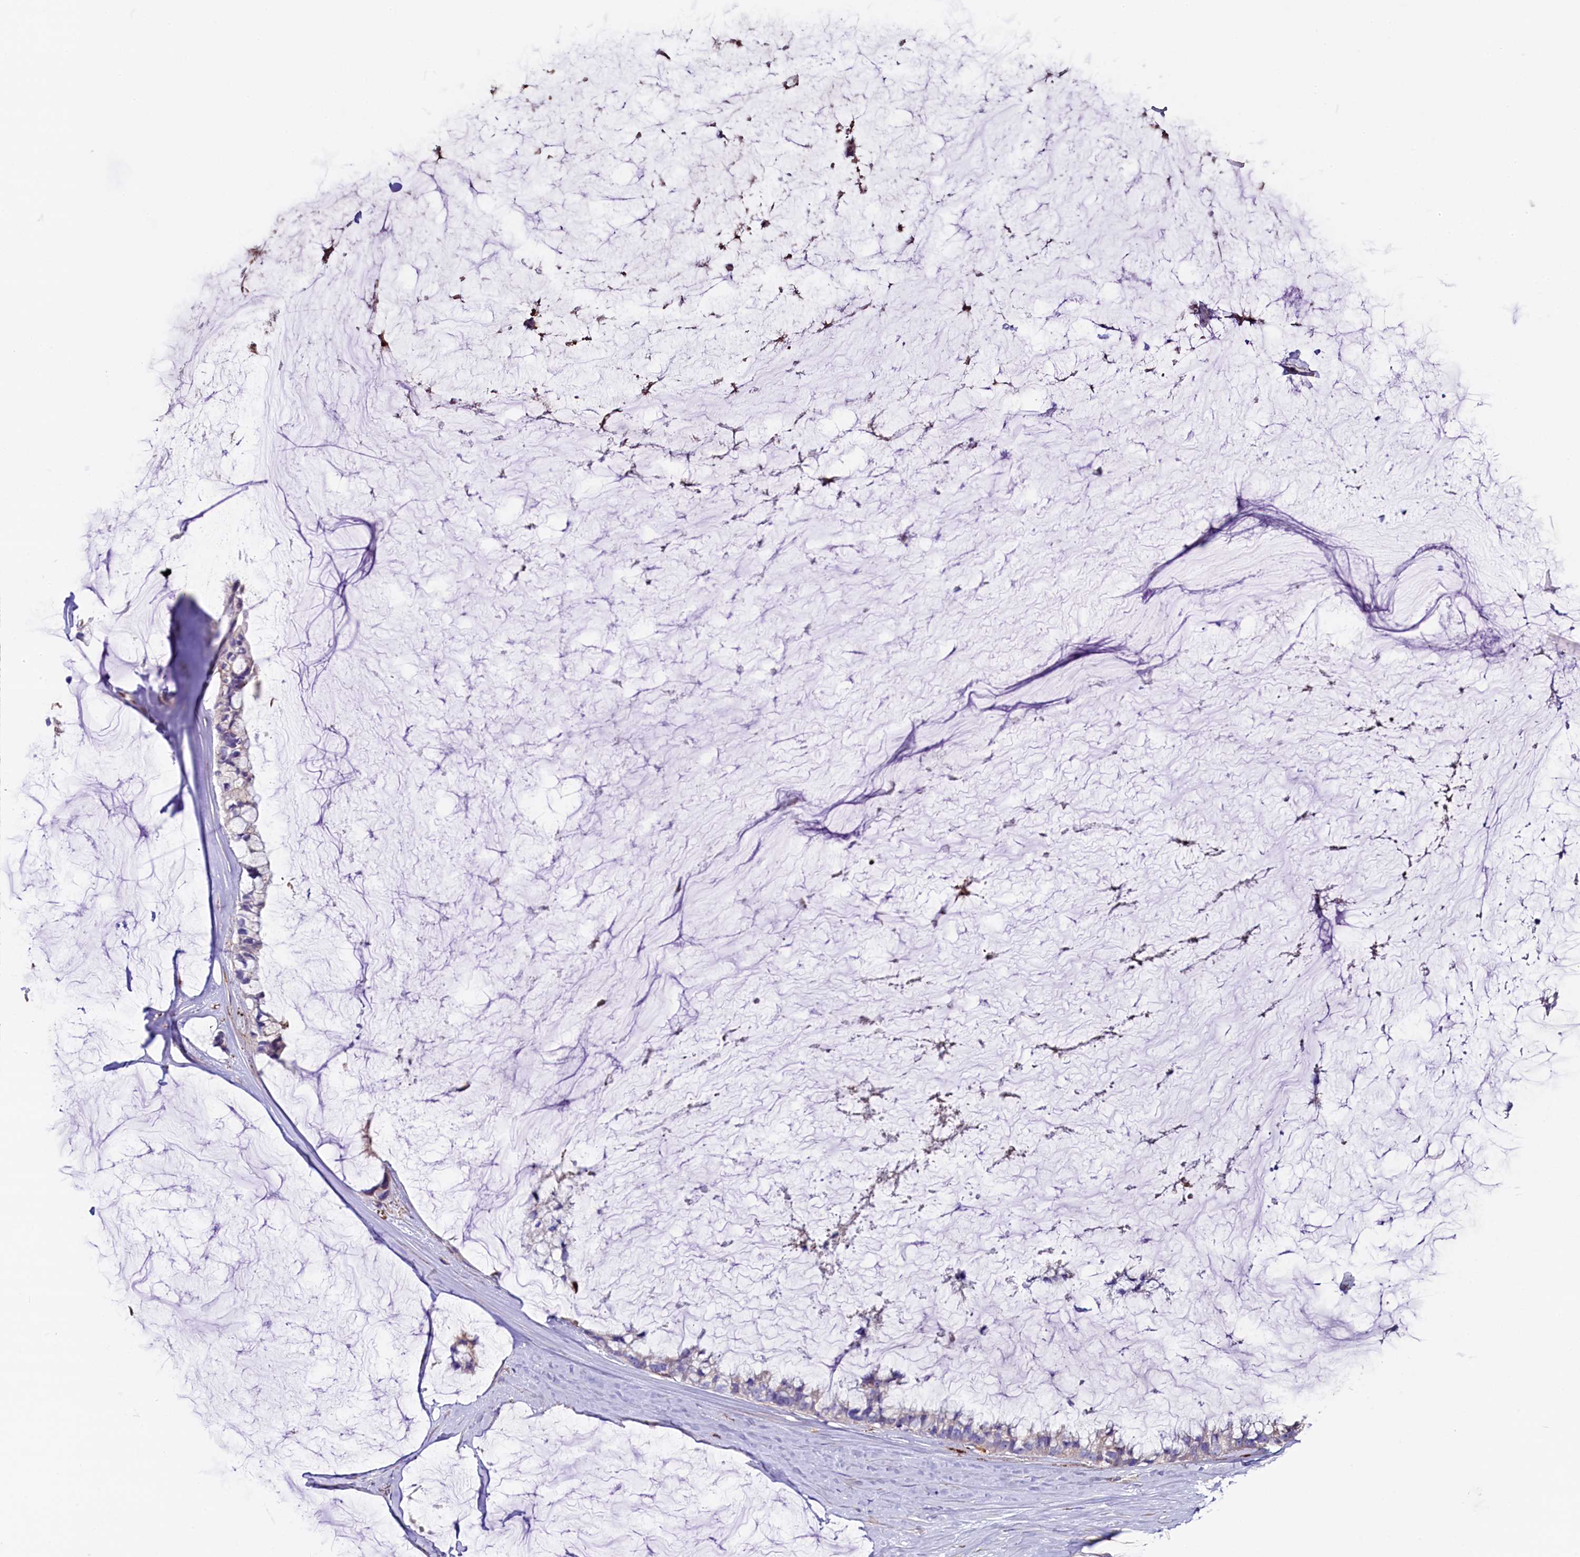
{"staining": {"intensity": "negative", "quantity": "none", "location": "none"}, "tissue": "ovarian cancer", "cell_type": "Tumor cells", "image_type": "cancer", "snomed": [{"axis": "morphology", "description": "Cystadenocarcinoma, mucinous, NOS"}, {"axis": "topography", "description": "Ovary"}], "caption": "Image shows no protein positivity in tumor cells of ovarian cancer tissue.", "gene": "GPR108", "patient": {"sex": "female", "age": 39}}